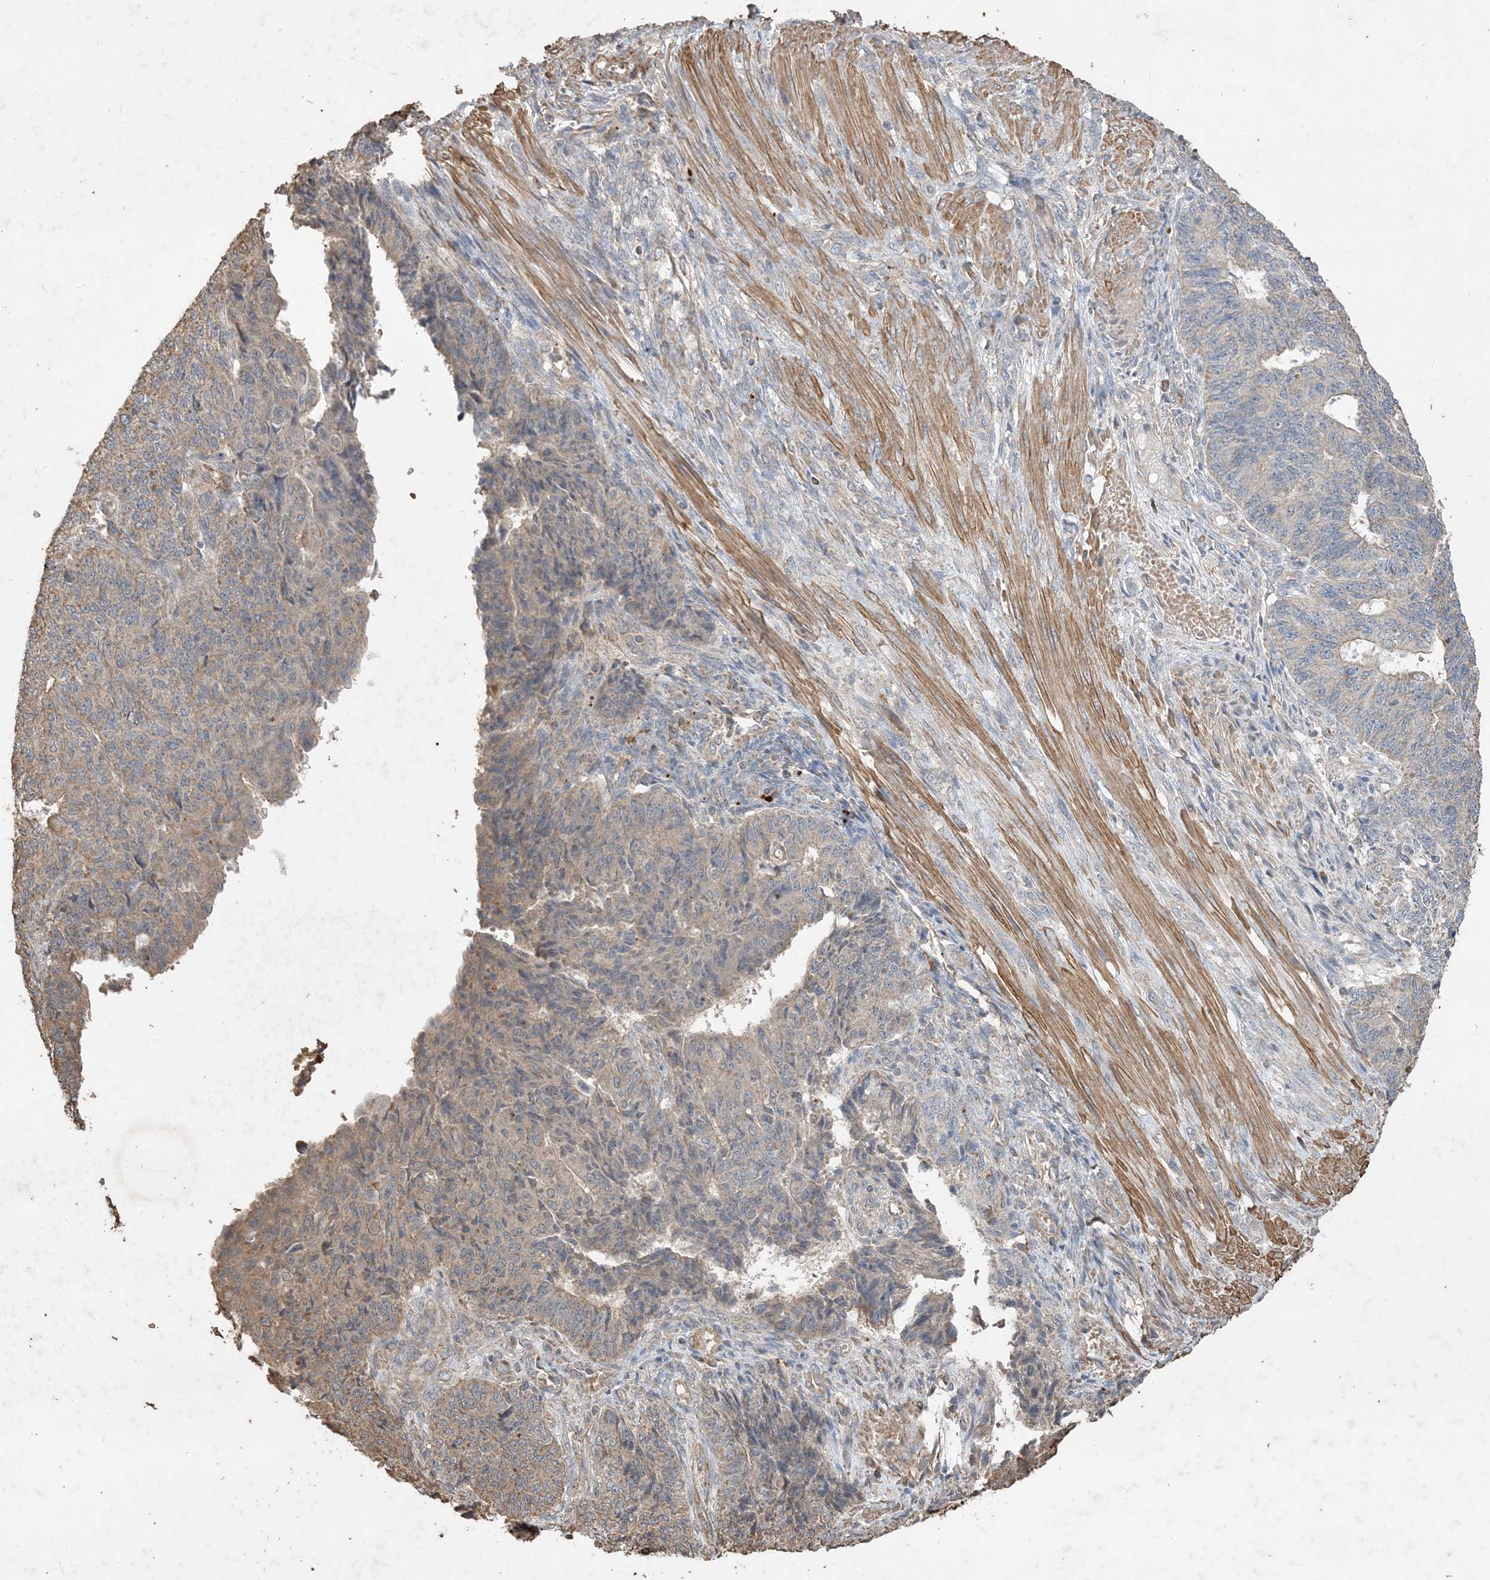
{"staining": {"intensity": "weak", "quantity": "<25%", "location": "cytoplasmic/membranous"}, "tissue": "endometrial cancer", "cell_type": "Tumor cells", "image_type": "cancer", "snomed": [{"axis": "morphology", "description": "Adenocarcinoma, NOS"}, {"axis": "topography", "description": "Endometrium"}], "caption": "High magnification brightfield microscopy of endometrial cancer (adenocarcinoma) stained with DAB (brown) and counterstained with hematoxylin (blue): tumor cells show no significant positivity.", "gene": "HPS4", "patient": {"sex": "female", "age": 32}}